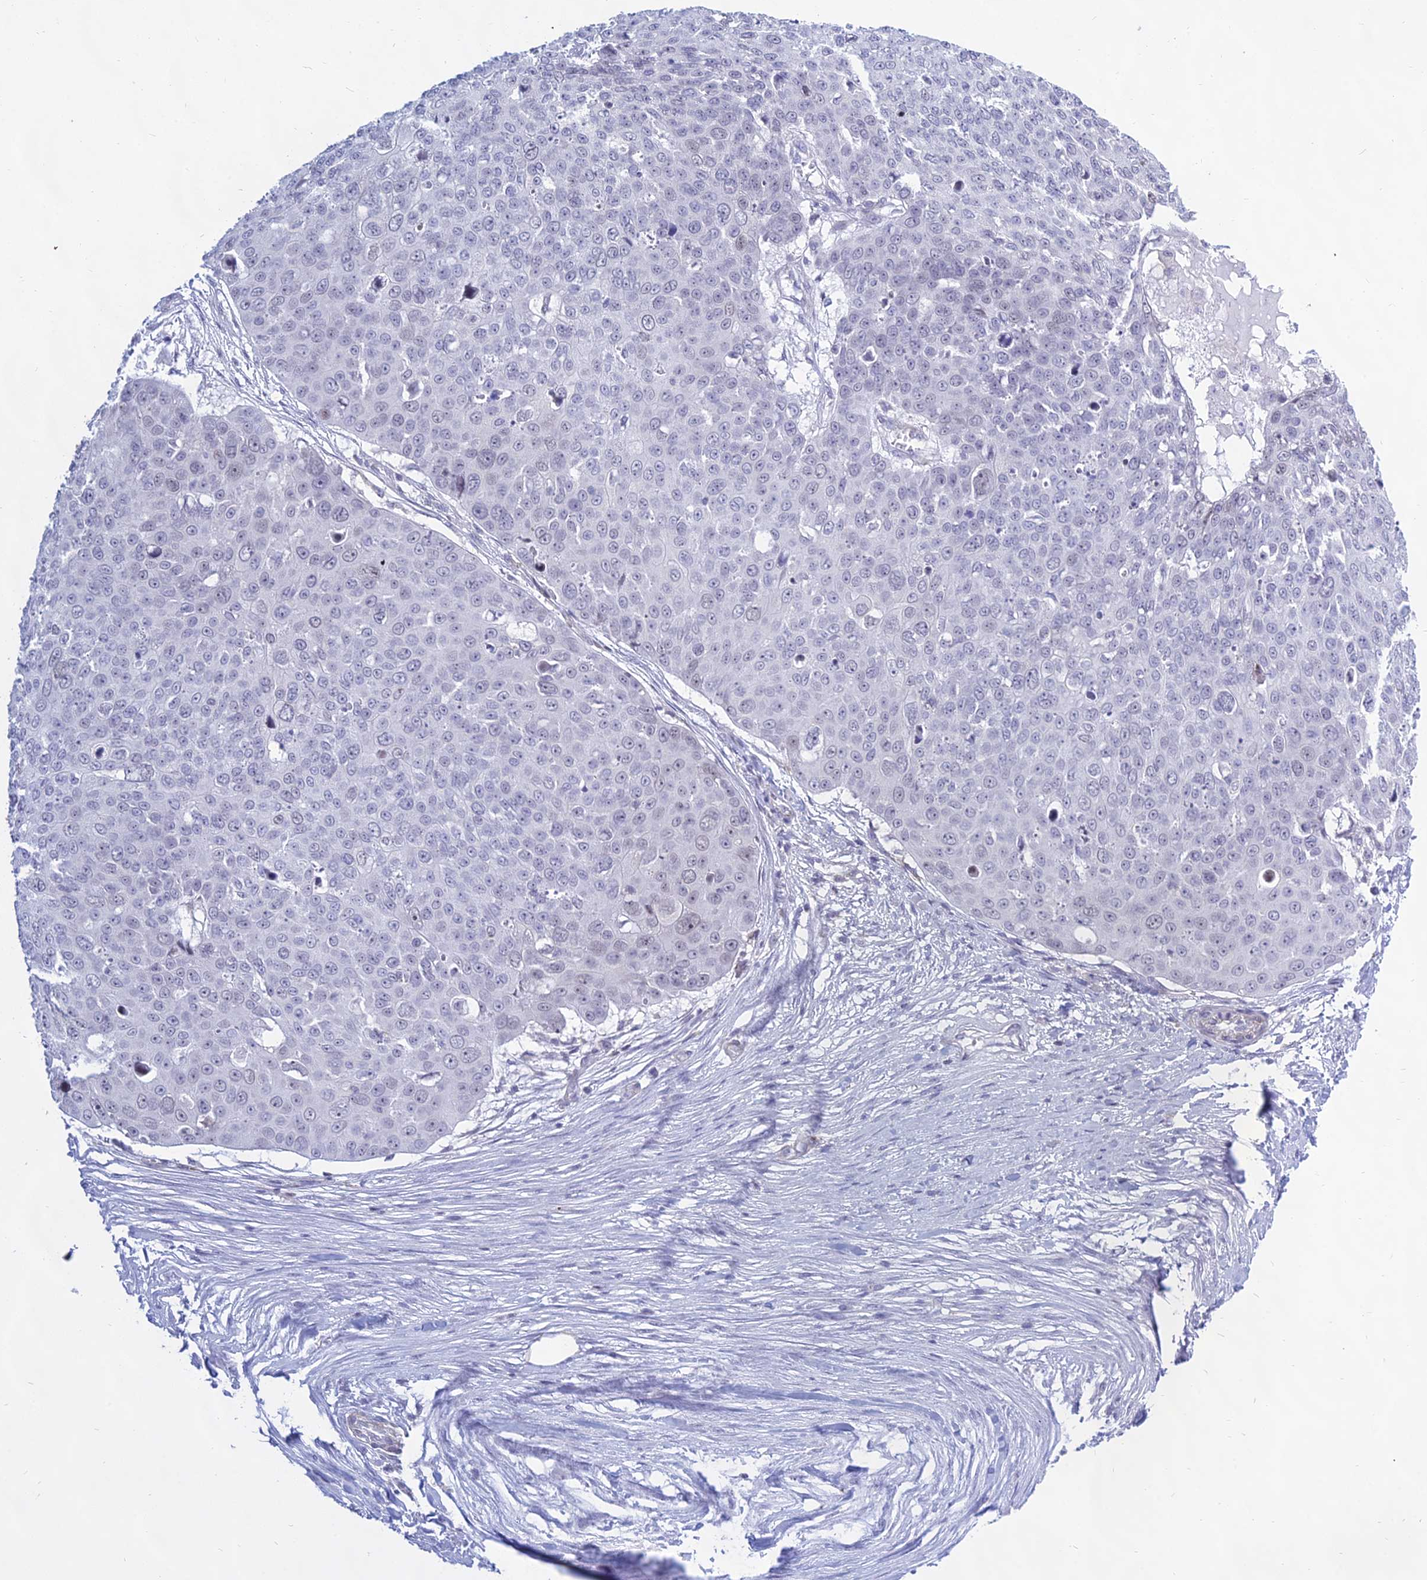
{"staining": {"intensity": "negative", "quantity": "none", "location": "none"}, "tissue": "skin cancer", "cell_type": "Tumor cells", "image_type": "cancer", "snomed": [{"axis": "morphology", "description": "Squamous cell carcinoma, NOS"}, {"axis": "topography", "description": "Skin"}], "caption": "IHC of squamous cell carcinoma (skin) shows no positivity in tumor cells.", "gene": "KRR1", "patient": {"sex": "male", "age": 71}}